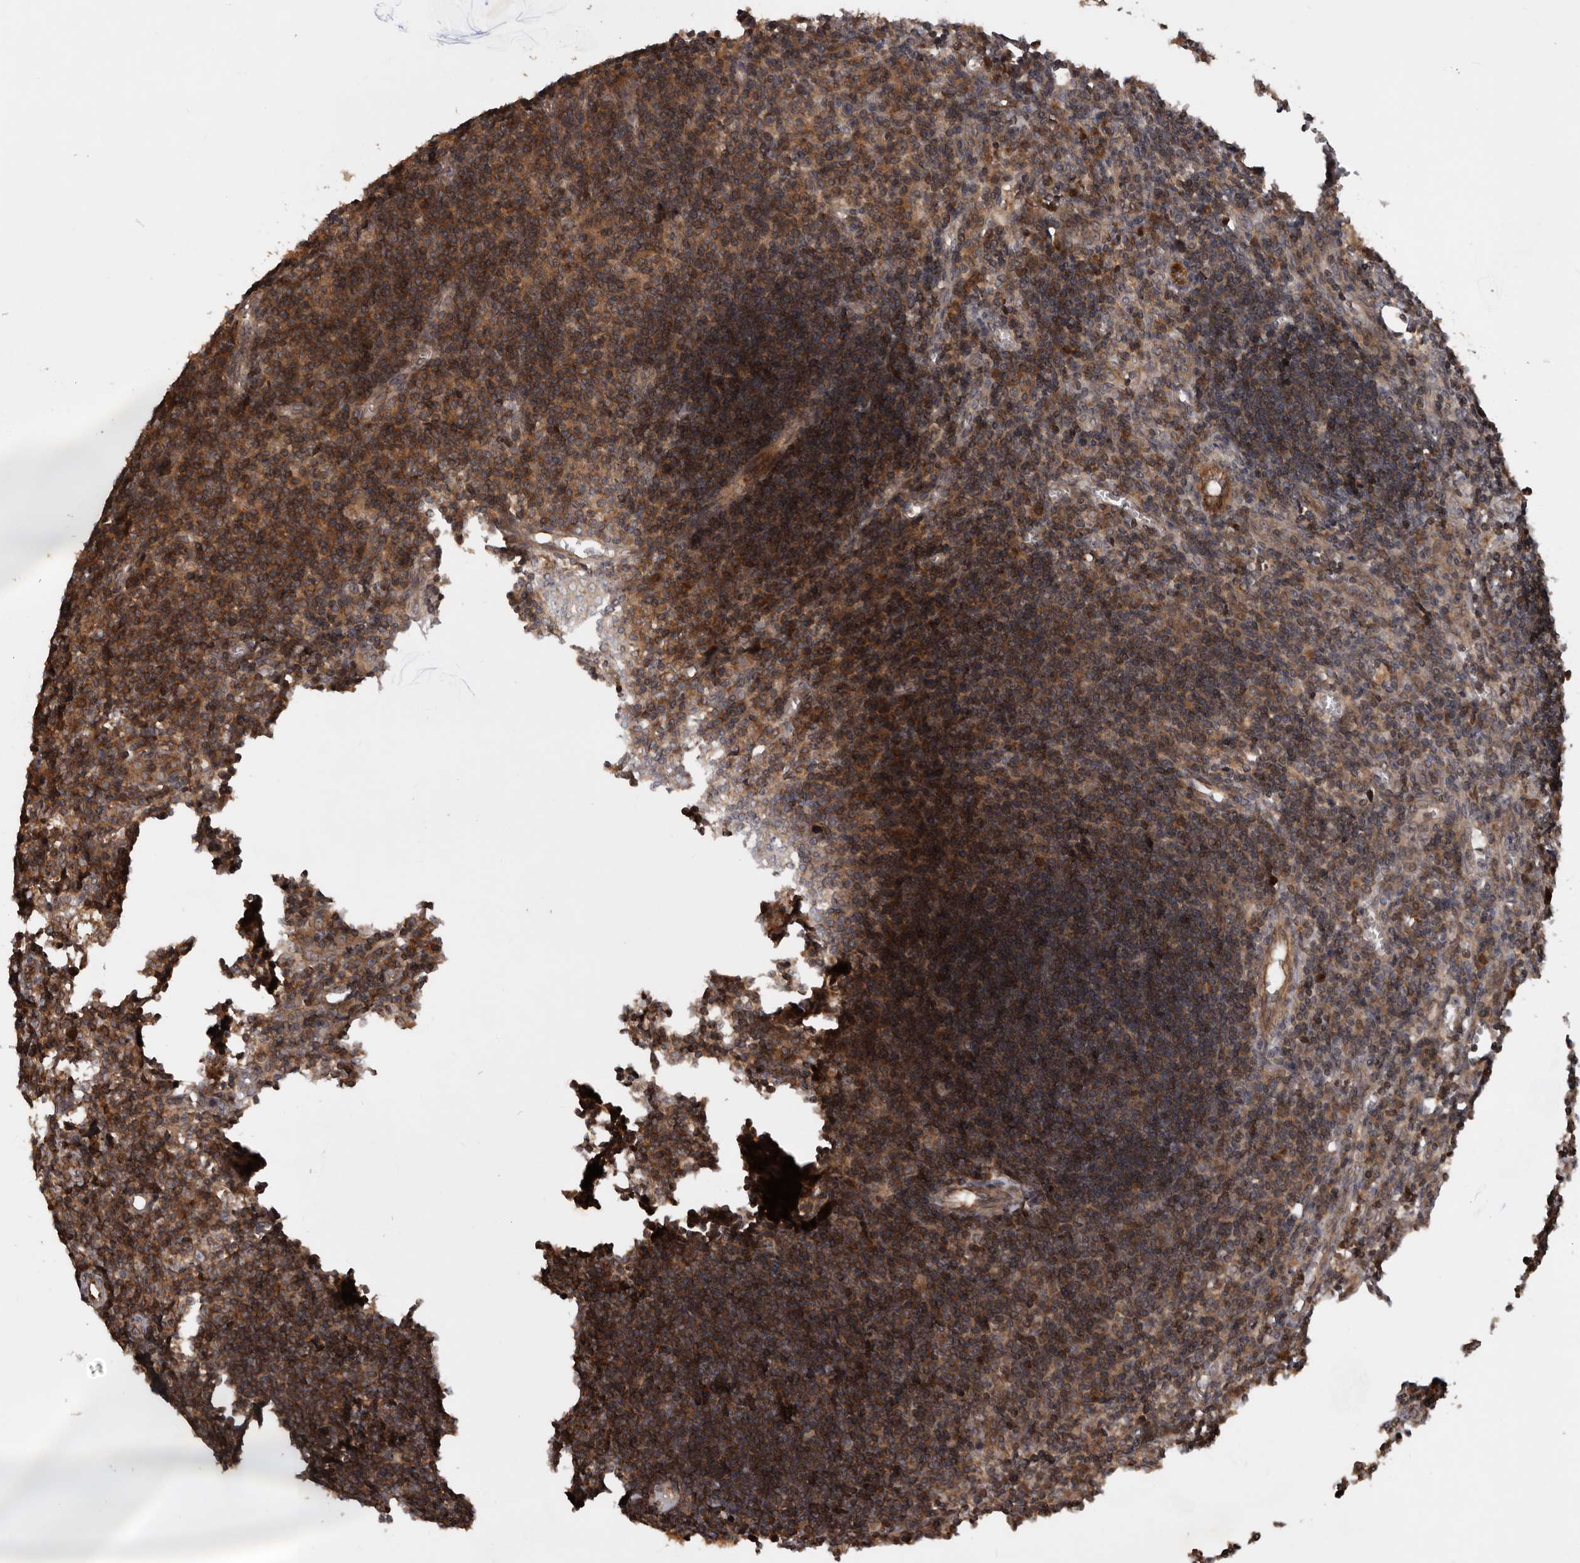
{"staining": {"intensity": "moderate", "quantity": "25%-75%", "location": "cytoplasmic/membranous"}, "tissue": "lymph node", "cell_type": "Germinal center cells", "image_type": "normal", "snomed": [{"axis": "morphology", "description": "Normal tissue, NOS"}, {"axis": "morphology", "description": "Malignant melanoma, Metastatic site"}, {"axis": "topography", "description": "Lymph node"}], "caption": "Brown immunohistochemical staining in benign human lymph node shows moderate cytoplasmic/membranous expression in approximately 25%-75% of germinal center cells. (DAB (3,3'-diaminobenzidine) = brown stain, brightfield microscopy at high magnification).", "gene": "STK36", "patient": {"sex": "male", "age": 41}}